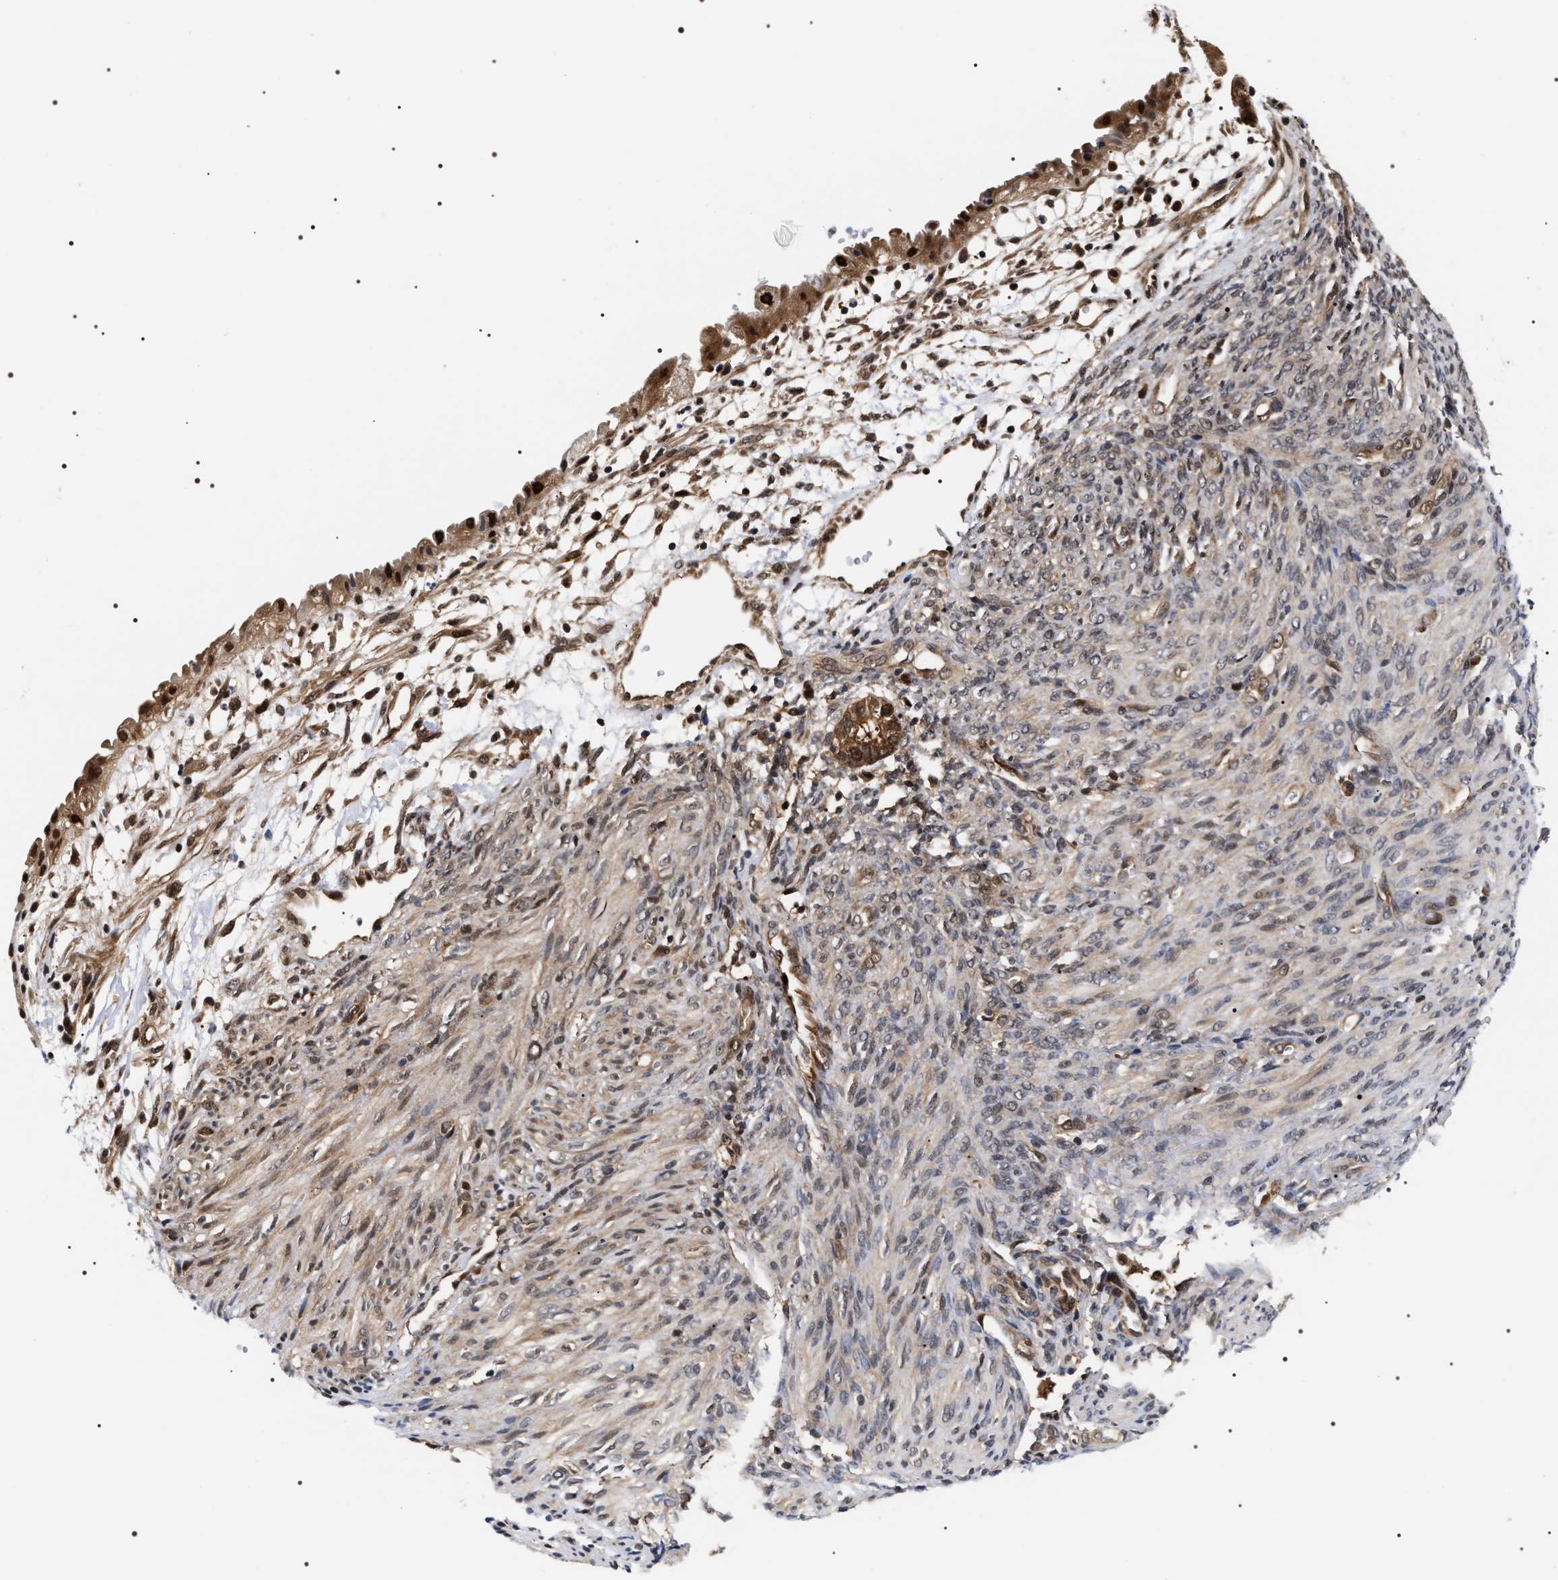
{"staining": {"intensity": "strong", "quantity": ">75%", "location": "cytoplasmic/membranous,nuclear"}, "tissue": "cervical cancer", "cell_type": "Tumor cells", "image_type": "cancer", "snomed": [{"axis": "morphology", "description": "Normal tissue, NOS"}, {"axis": "morphology", "description": "Adenocarcinoma, NOS"}, {"axis": "topography", "description": "Cervix"}, {"axis": "topography", "description": "Endometrium"}], "caption": "Strong cytoplasmic/membranous and nuclear positivity is appreciated in about >75% of tumor cells in cervical adenocarcinoma.", "gene": "BAG6", "patient": {"sex": "female", "age": 86}}